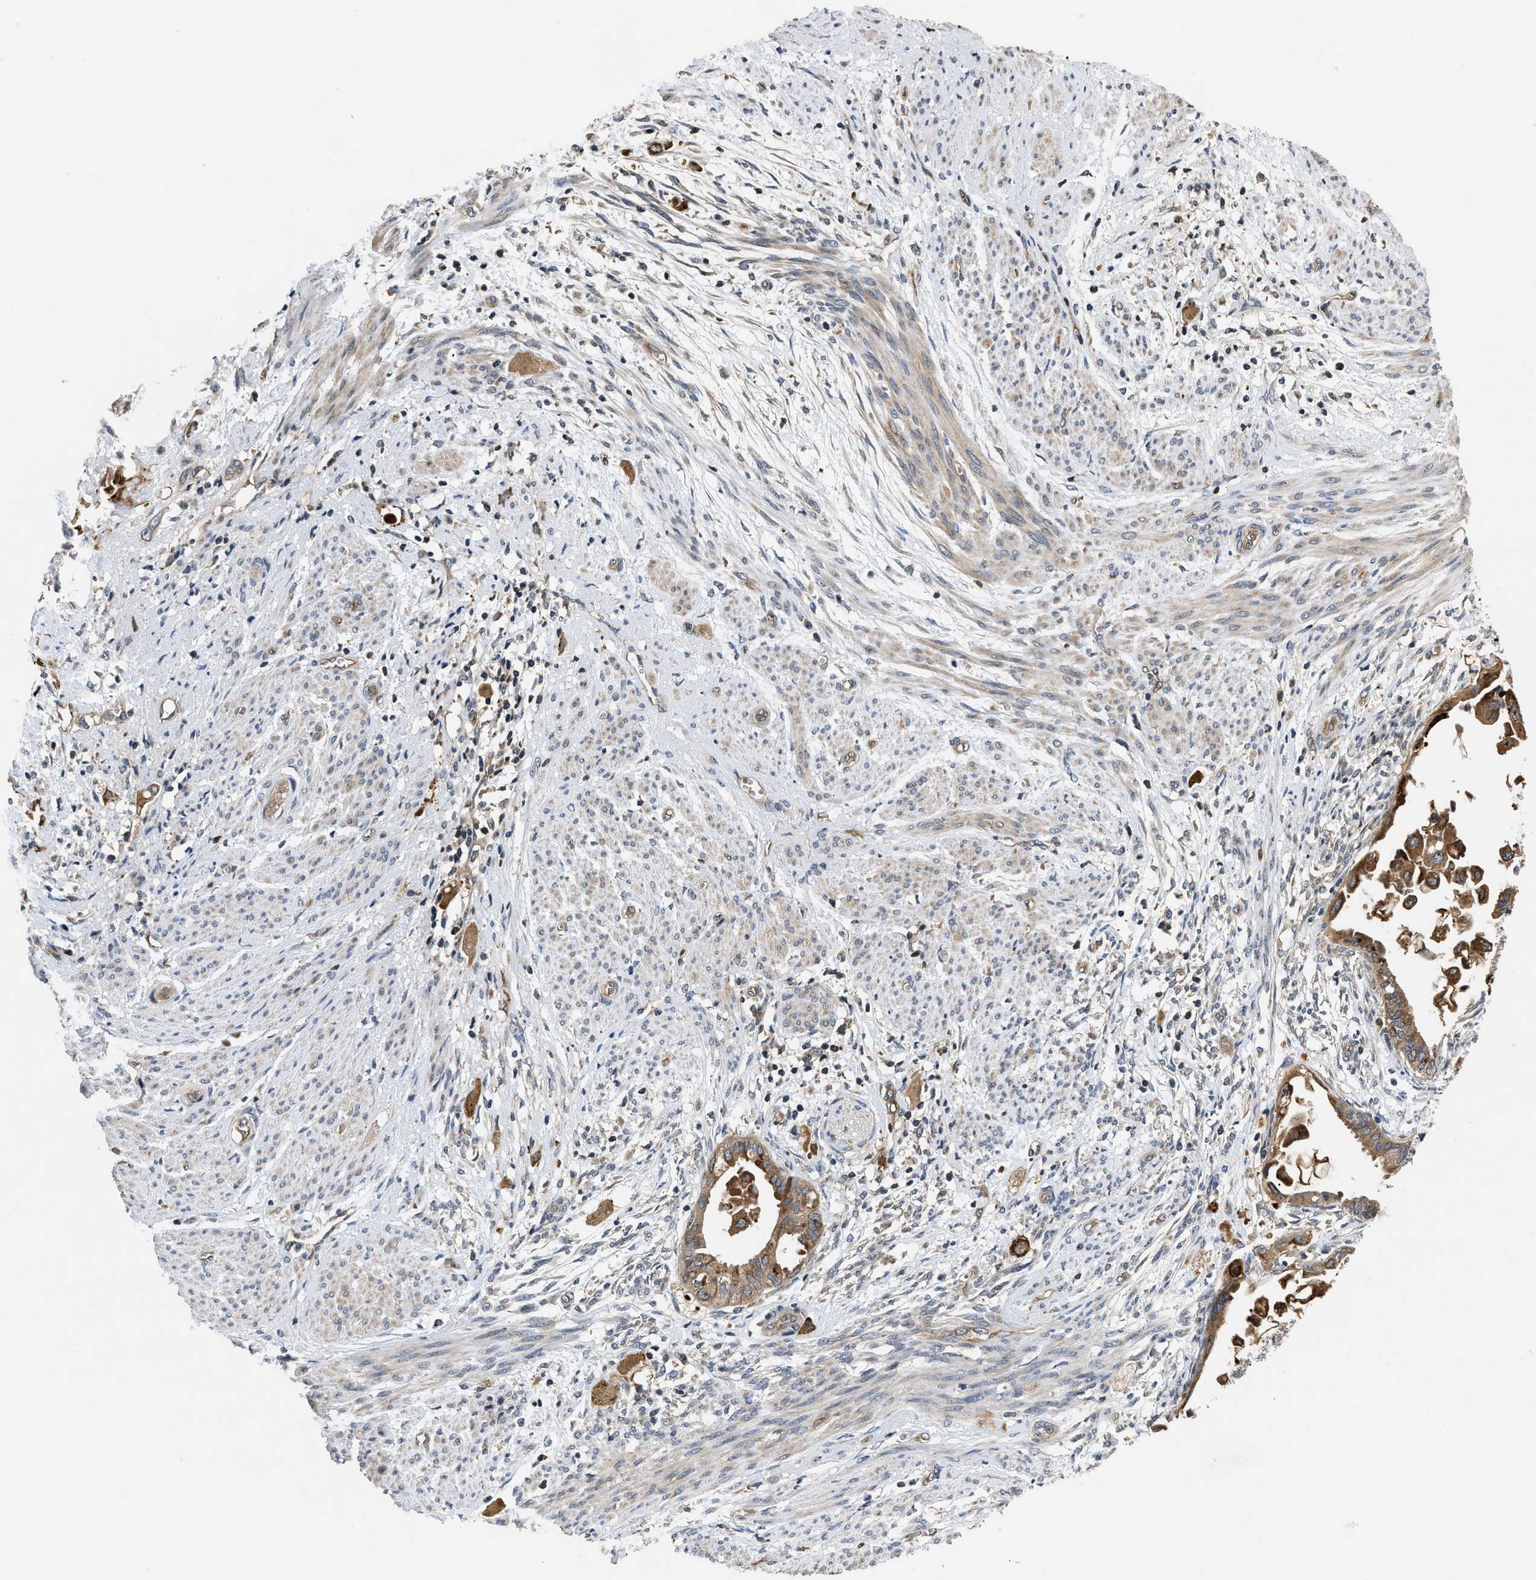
{"staining": {"intensity": "moderate", "quantity": ">75%", "location": "cytoplasmic/membranous"}, "tissue": "cervical cancer", "cell_type": "Tumor cells", "image_type": "cancer", "snomed": [{"axis": "morphology", "description": "Normal tissue, NOS"}, {"axis": "morphology", "description": "Adenocarcinoma, NOS"}, {"axis": "topography", "description": "Cervix"}, {"axis": "topography", "description": "Endometrium"}], "caption": "About >75% of tumor cells in human cervical adenocarcinoma reveal moderate cytoplasmic/membranous protein positivity as visualized by brown immunohistochemical staining.", "gene": "HMGCR", "patient": {"sex": "female", "age": 86}}